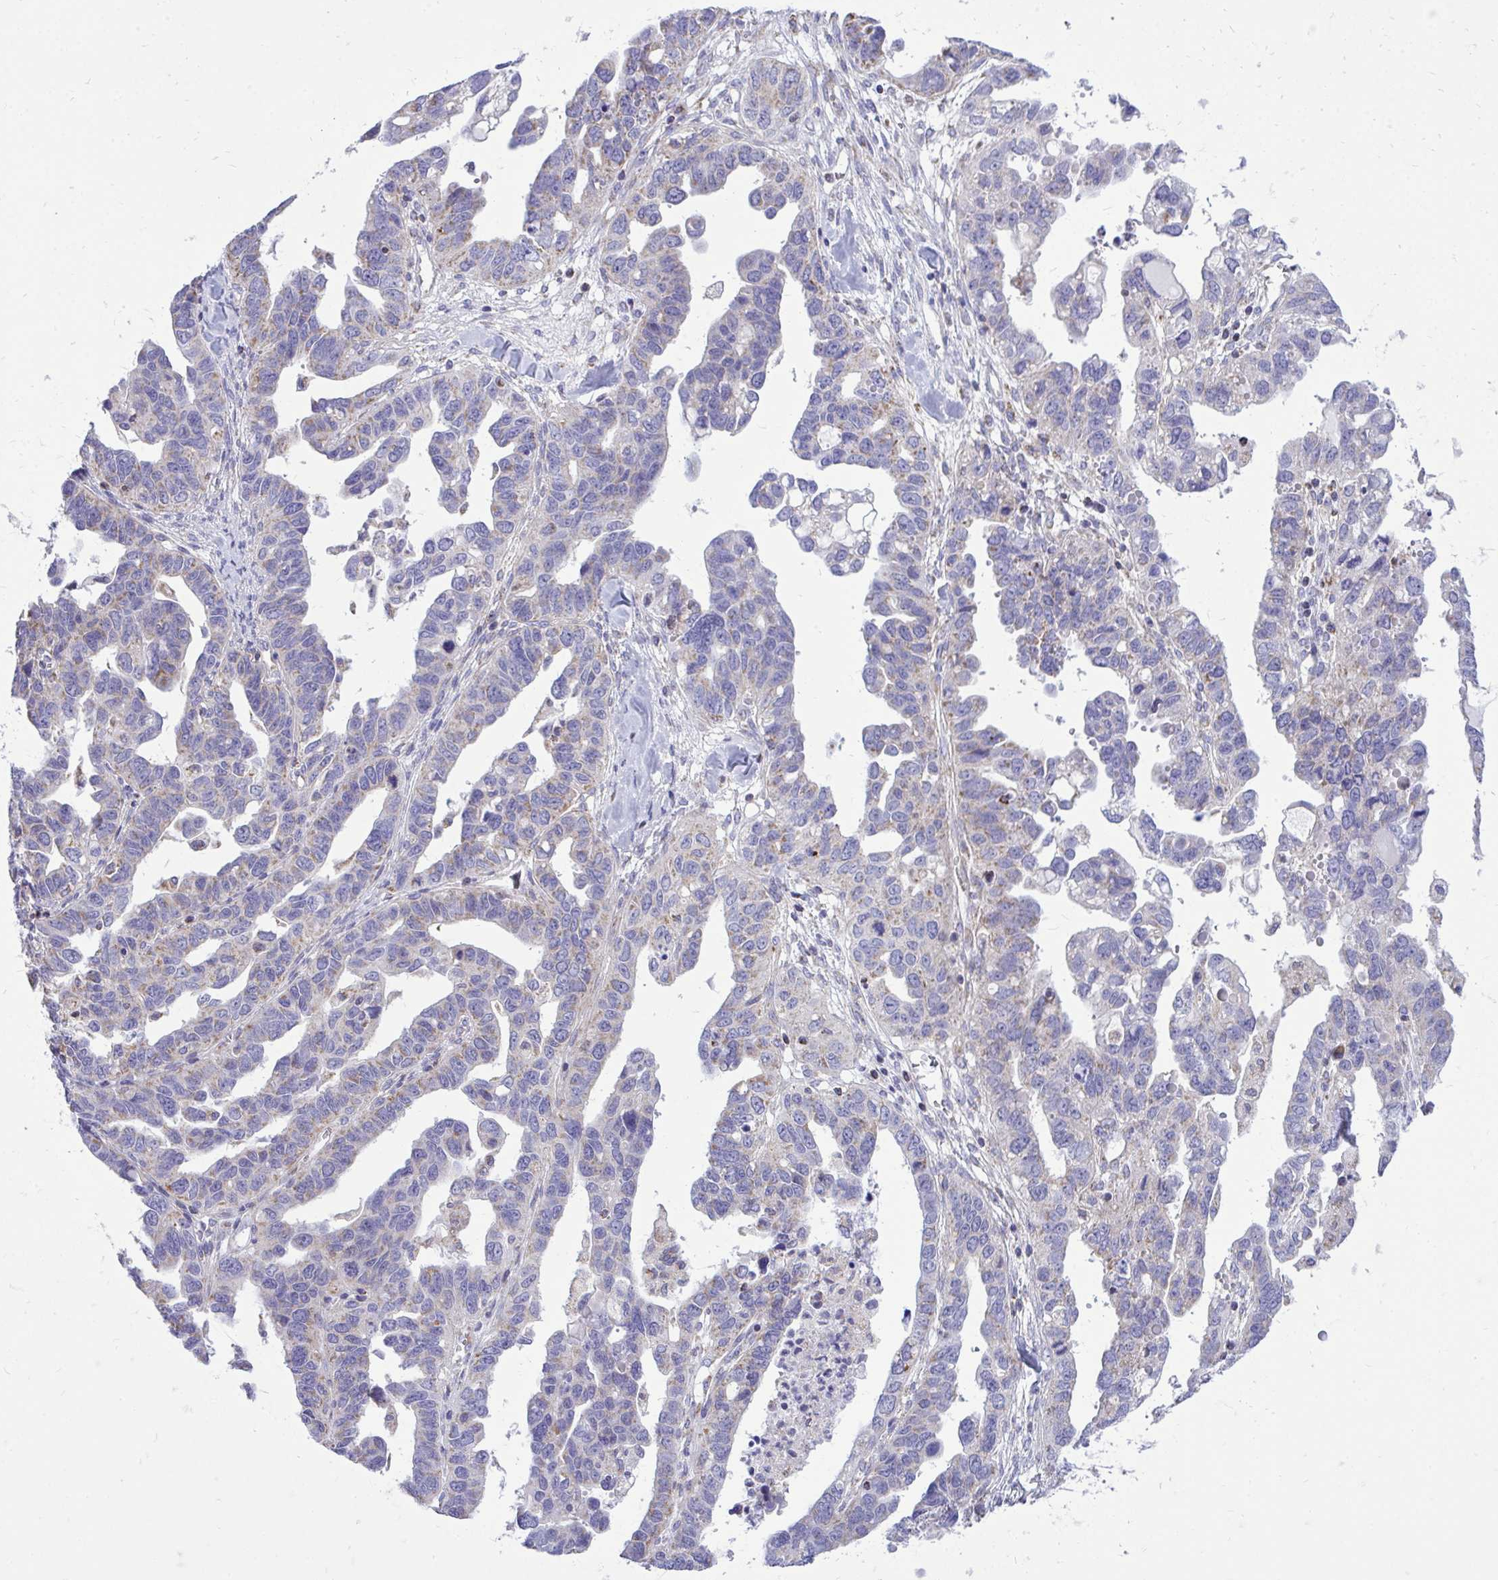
{"staining": {"intensity": "moderate", "quantity": "<25%", "location": "cytoplasmic/membranous"}, "tissue": "ovarian cancer", "cell_type": "Tumor cells", "image_type": "cancer", "snomed": [{"axis": "morphology", "description": "Cystadenocarcinoma, serous, NOS"}, {"axis": "topography", "description": "Ovary"}], "caption": "This micrograph shows immunohistochemistry (IHC) staining of ovarian cancer, with low moderate cytoplasmic/membranous expression in about <25% of tumor cells.", "gene": "SPTBN2", "patient": {"sex": "female", "age": 69}}